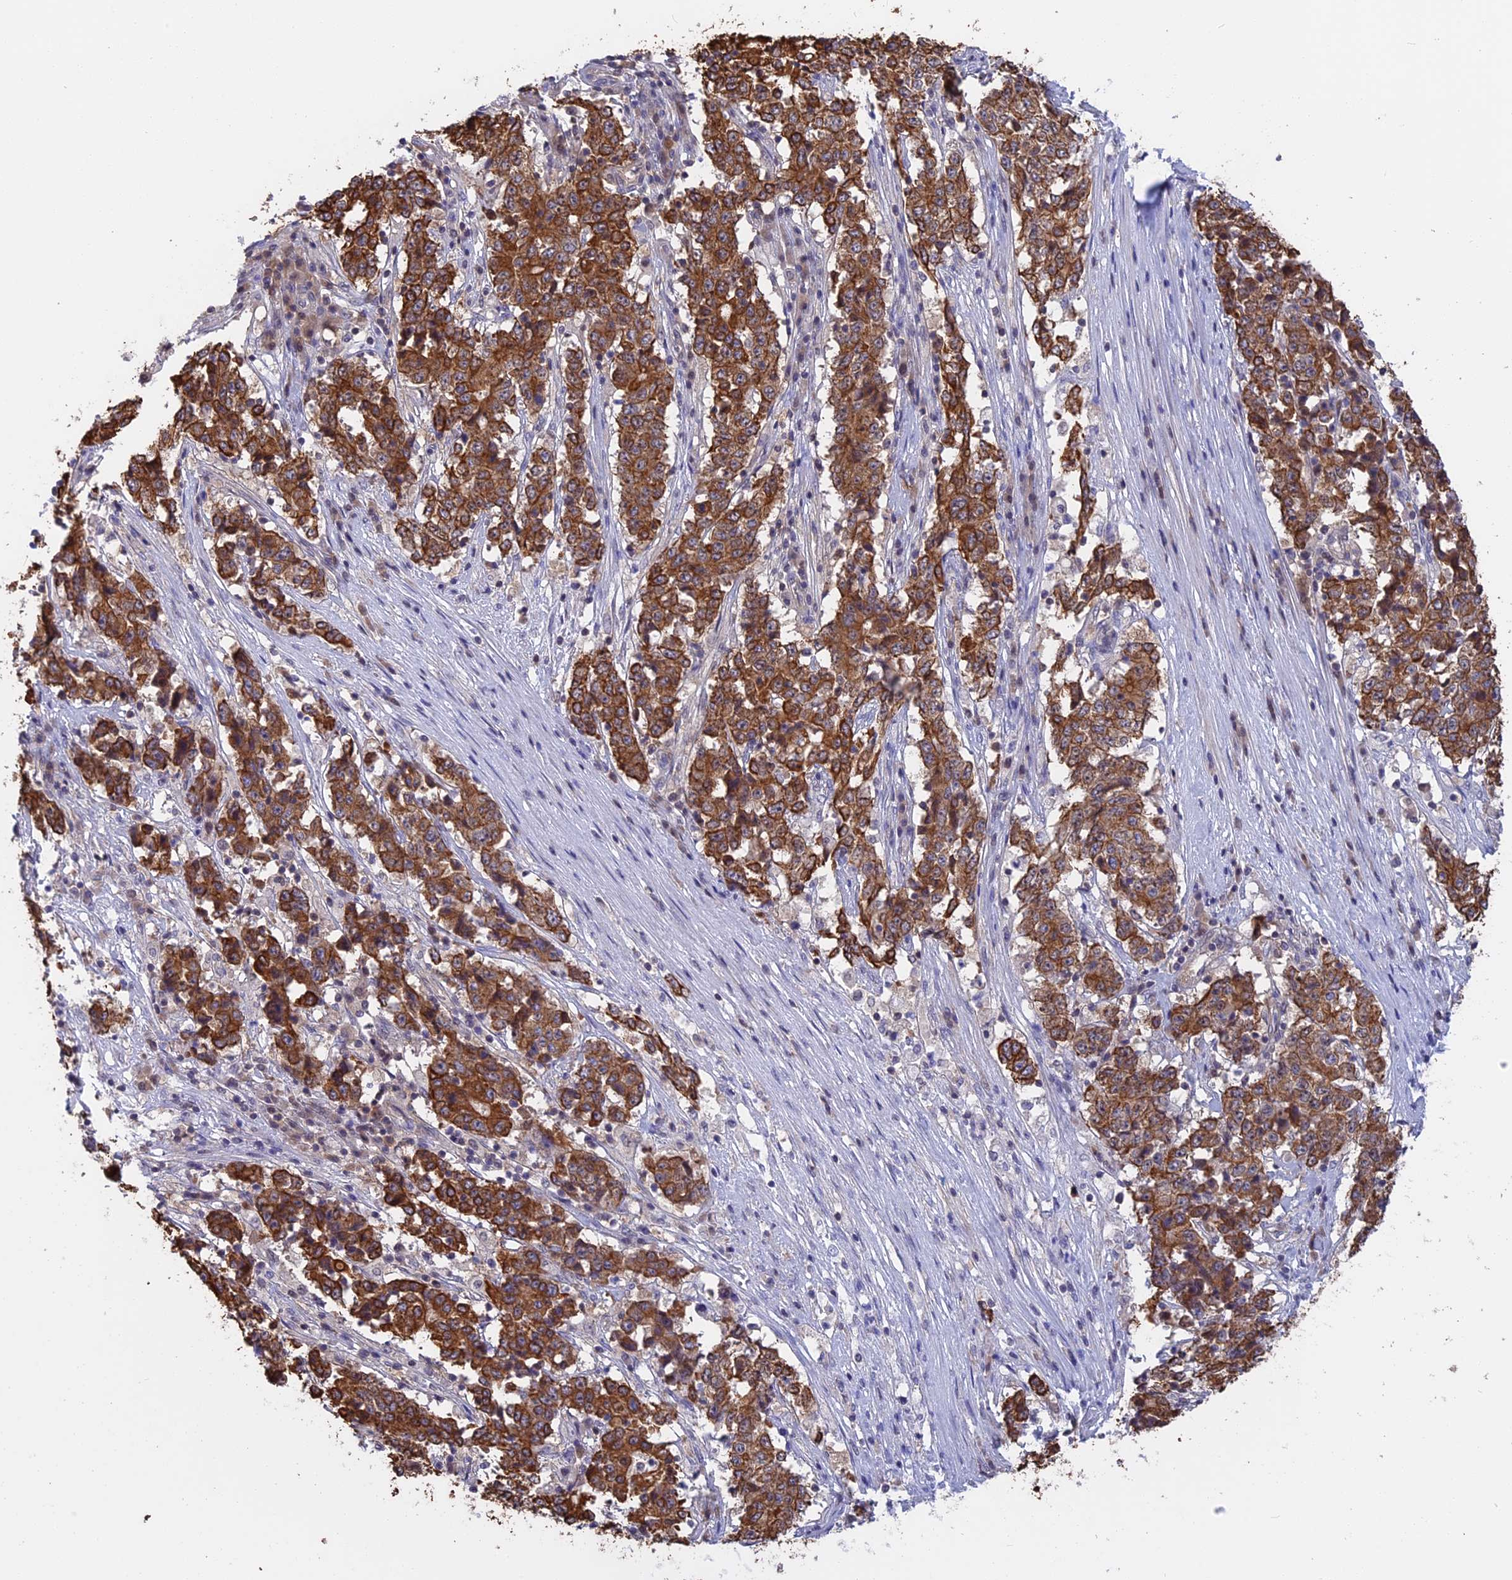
{"staining": {"intensity": "strong", "quantity": ">75%", "location": "cytoplasmic/membranous"}, "tissue": "stomach cancer", "cell_type": "Tumor cells", "image_type": "cancer", "snomed": [{"axis": "morphology", "description": "Adenocarcinoma, NOS"}, {"axis": "topography", "description": "Stomach"}], "caption": "Immunohistochemistry (IHC) micrograph of neoplastic tissue: stomach cancer (adenocarcinoma) stained using immunohistochemistry (IHC) demonstrates high levels of strong protein expression localized specifically in the cytoplasmic/membranous of tumor cells, appearing as a cytoplasmic/membranous brown color.", "gene": "STUB1", "patient": {"sex": "male", "age": 59}}